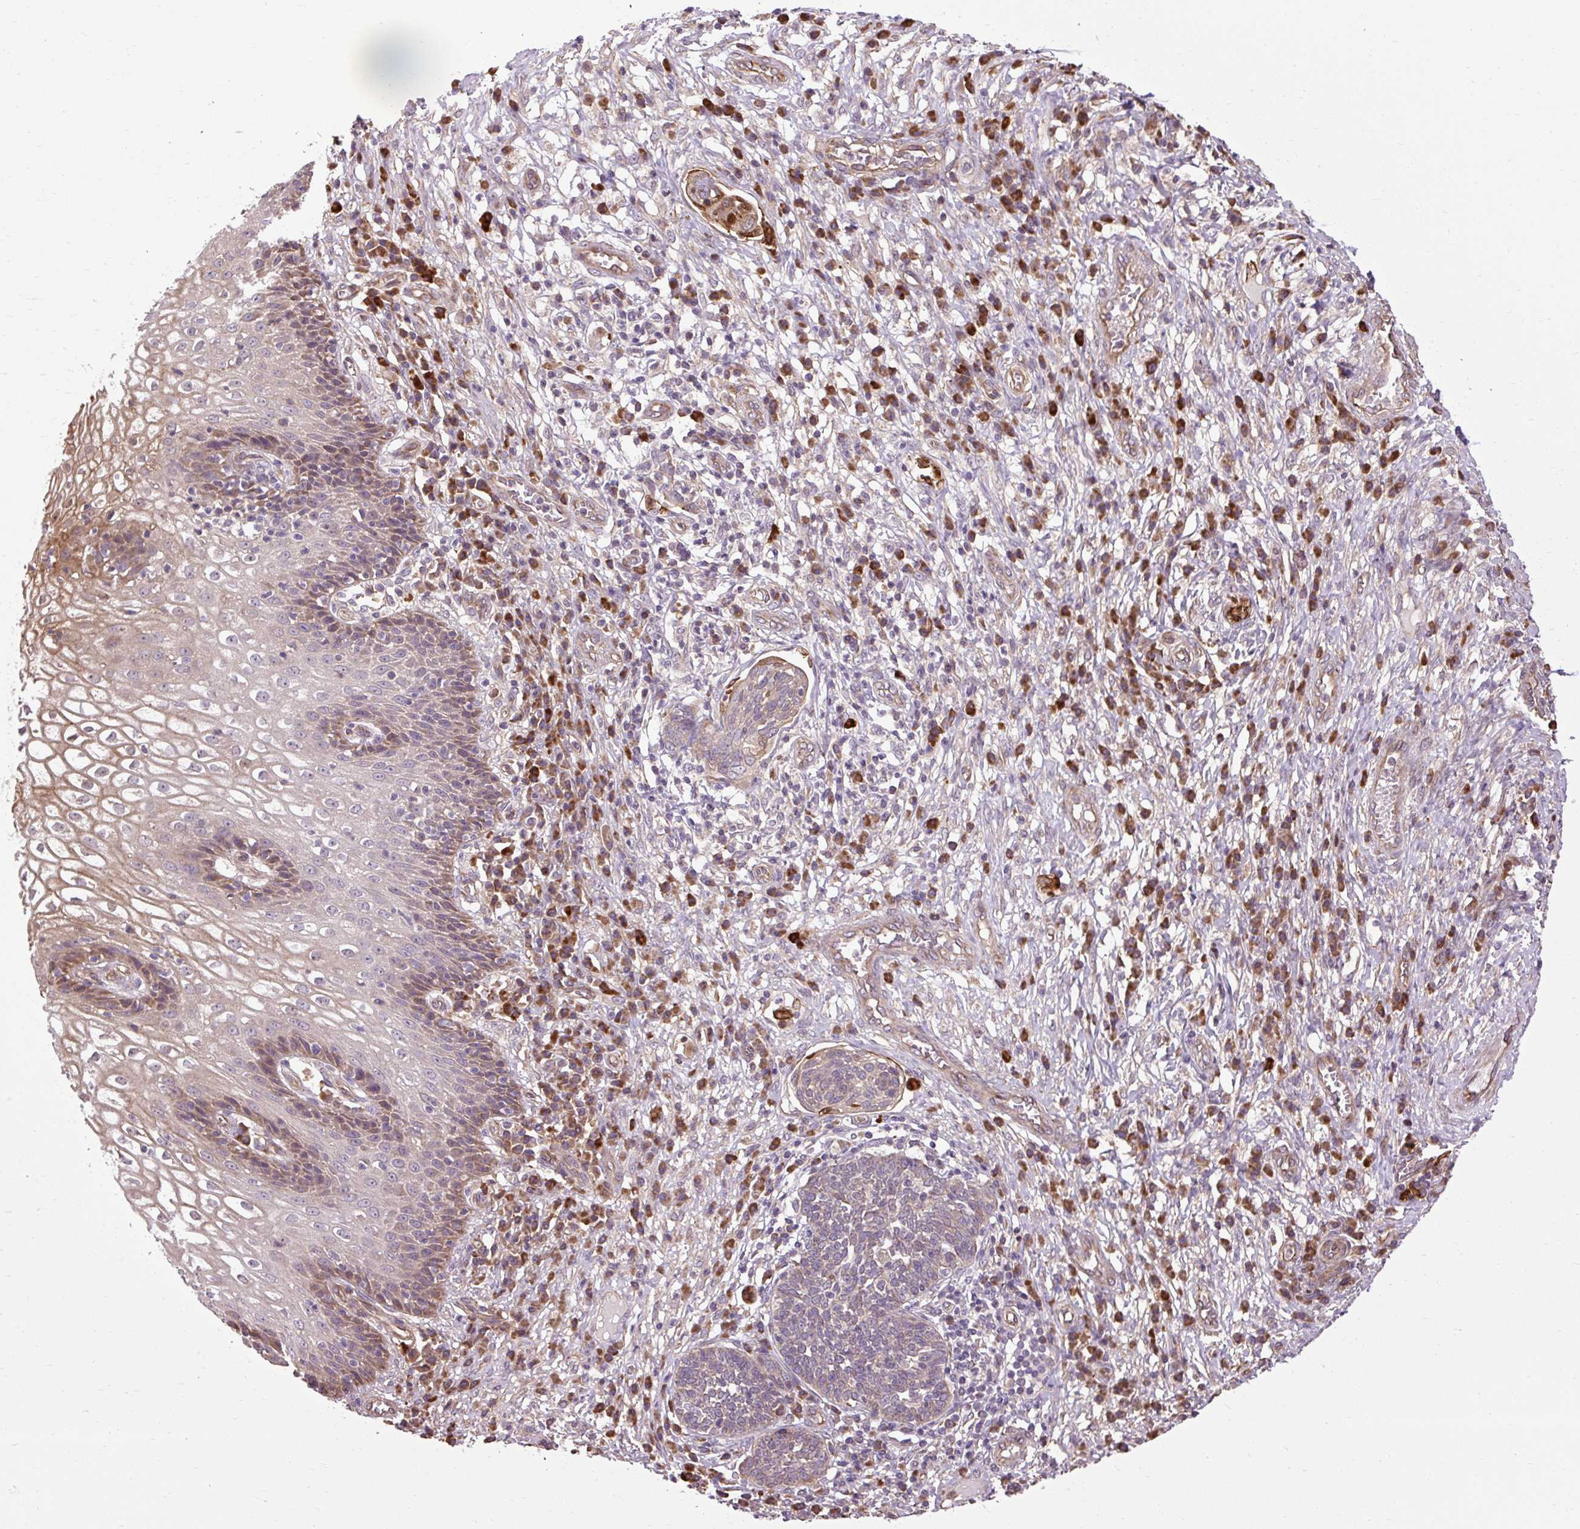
{"staining": {"intensity": "weak", "quantity": "<25%", "location": "cytoplasmic/membranous"}, "tissue": "cervical cancer", "cell_type": "Tumor cells", "image_type": "cancer", "snomed": [{"axis": "morphology", "description": "Squamous cell carcinoma, NOS"}, {"axis": "topography", "description": "Cervix"}], "caption": "Human cervical cancer stained for a protein using immunohistochemistry (IHC) shows no expression in tumor cells.", "gene": "FLRT1", "patient": {"sex": "female", "age": 34}}